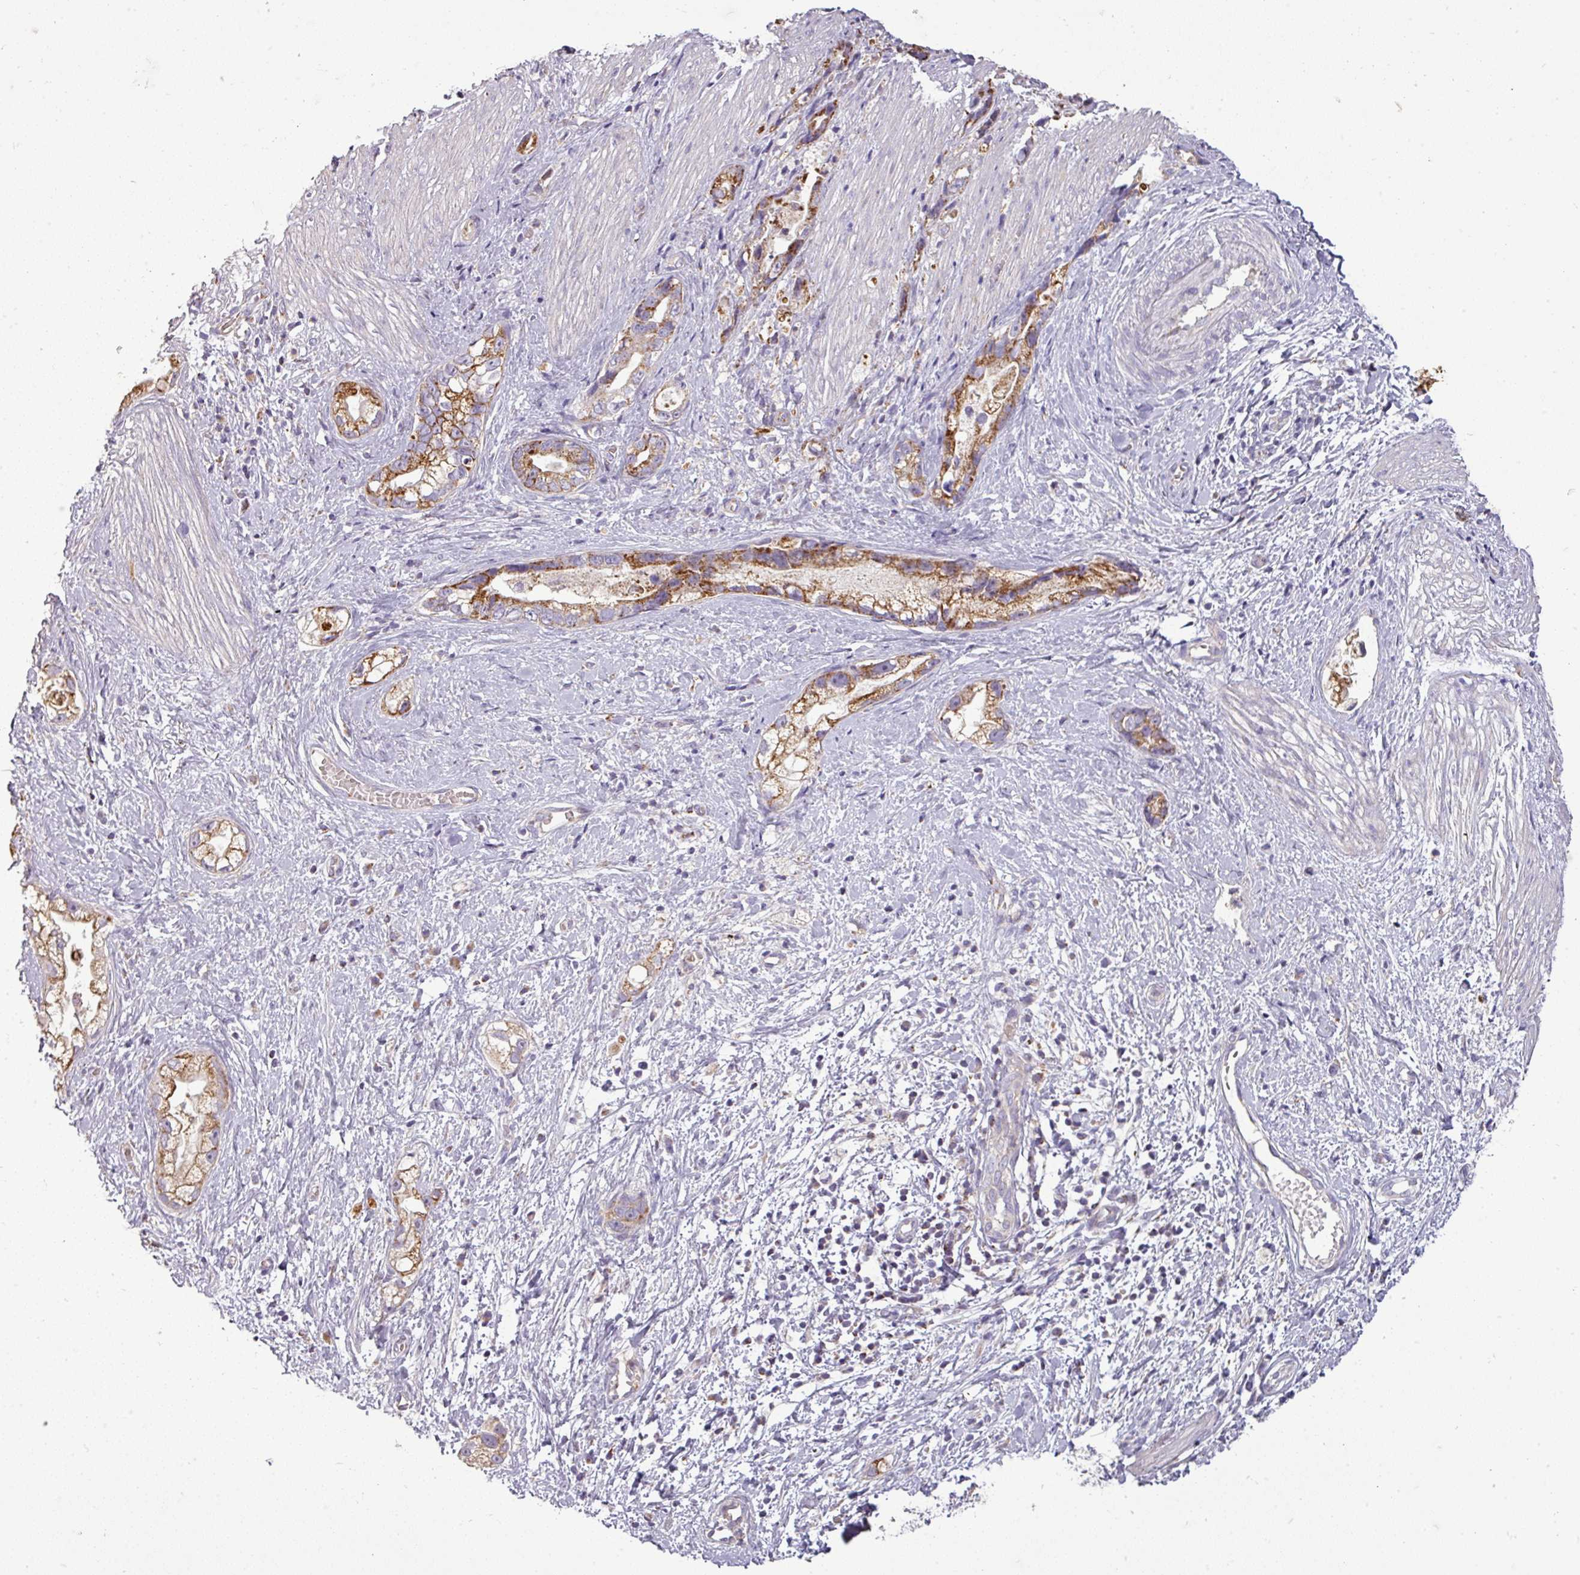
{"staining": {"intensity": "moderate", "quantity": ">75%", "location": "cytoplasmic/membranous"}, "tissue": "stomach cancer", "cell_type": "Tumor cells", "image_type": "cancer", "snomed": [{"axis": "morphology", "description": "Adenocarcinoma, NOS"}, {"axis": "topography", "description": "Stomach"}], "caption": "Stomach cancer tissue exhibits moderate cytoplasmic/membranous expression in approximately >75% of tumor cells, visualized by immunohistochemistry.", "gene": "PNMA6A", "patient": {"sex": "male", "age": 55}}